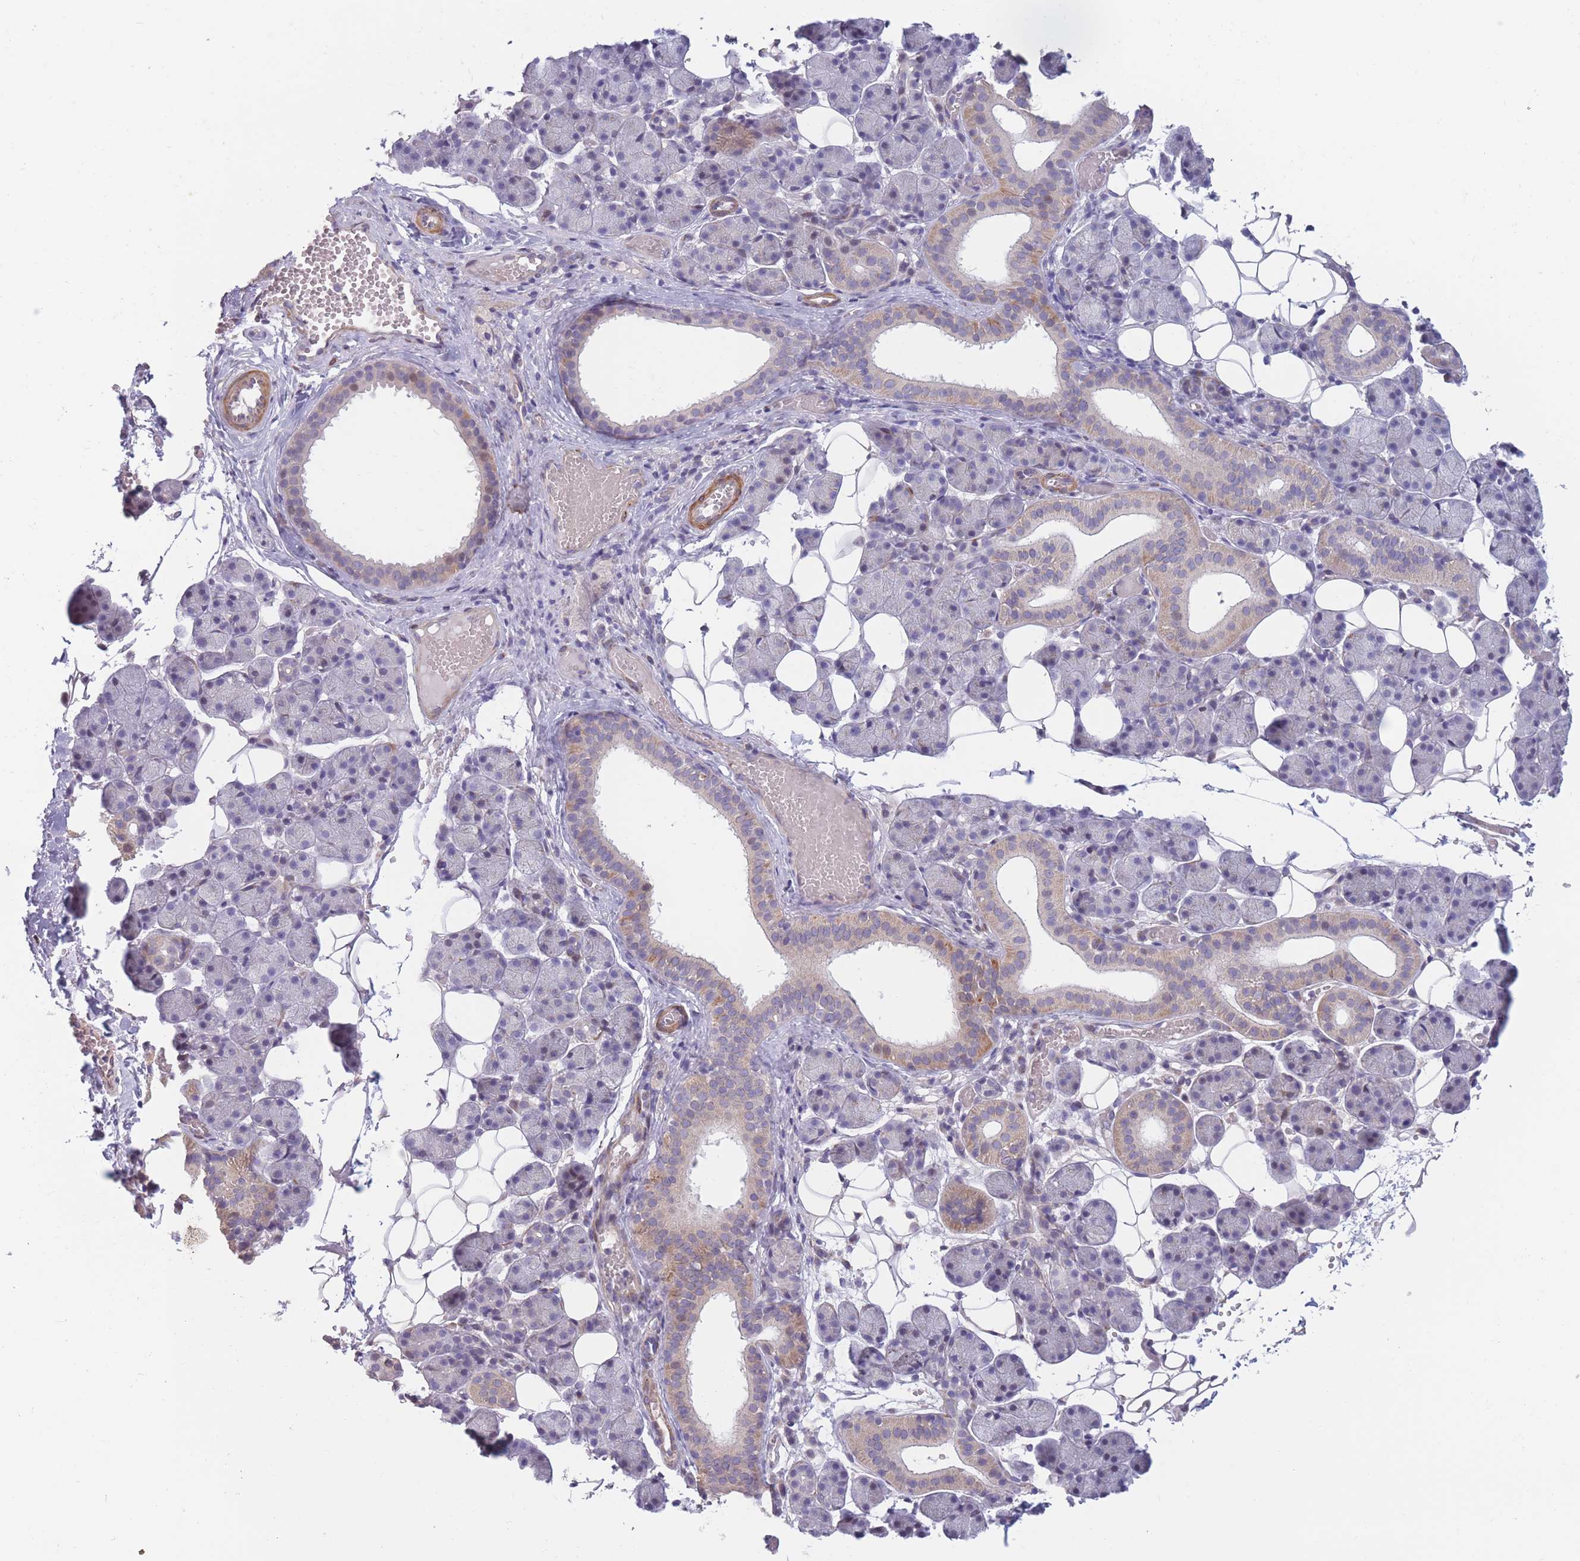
{"staining": {"intensity": "weak", "quantity": "<25%", "location": "cytoplasmic/membranous"}, "tissue": "salivary gland", "cell_type": "Glandular cells", "image_type": "normal", "snomed": [{"axis": "morphology", "description": "Normal tissue, NOS"}, {"axis": "topography", "description": "Salivary gland"}], "caption": "Glandular cells show no significant positivity in benign salivary gland. (DAB immunohistochemistry (IHC) with hematoxylin counter stain).", "gene": "CCNQ", "patient": {"sex": "female", "age": 33}}